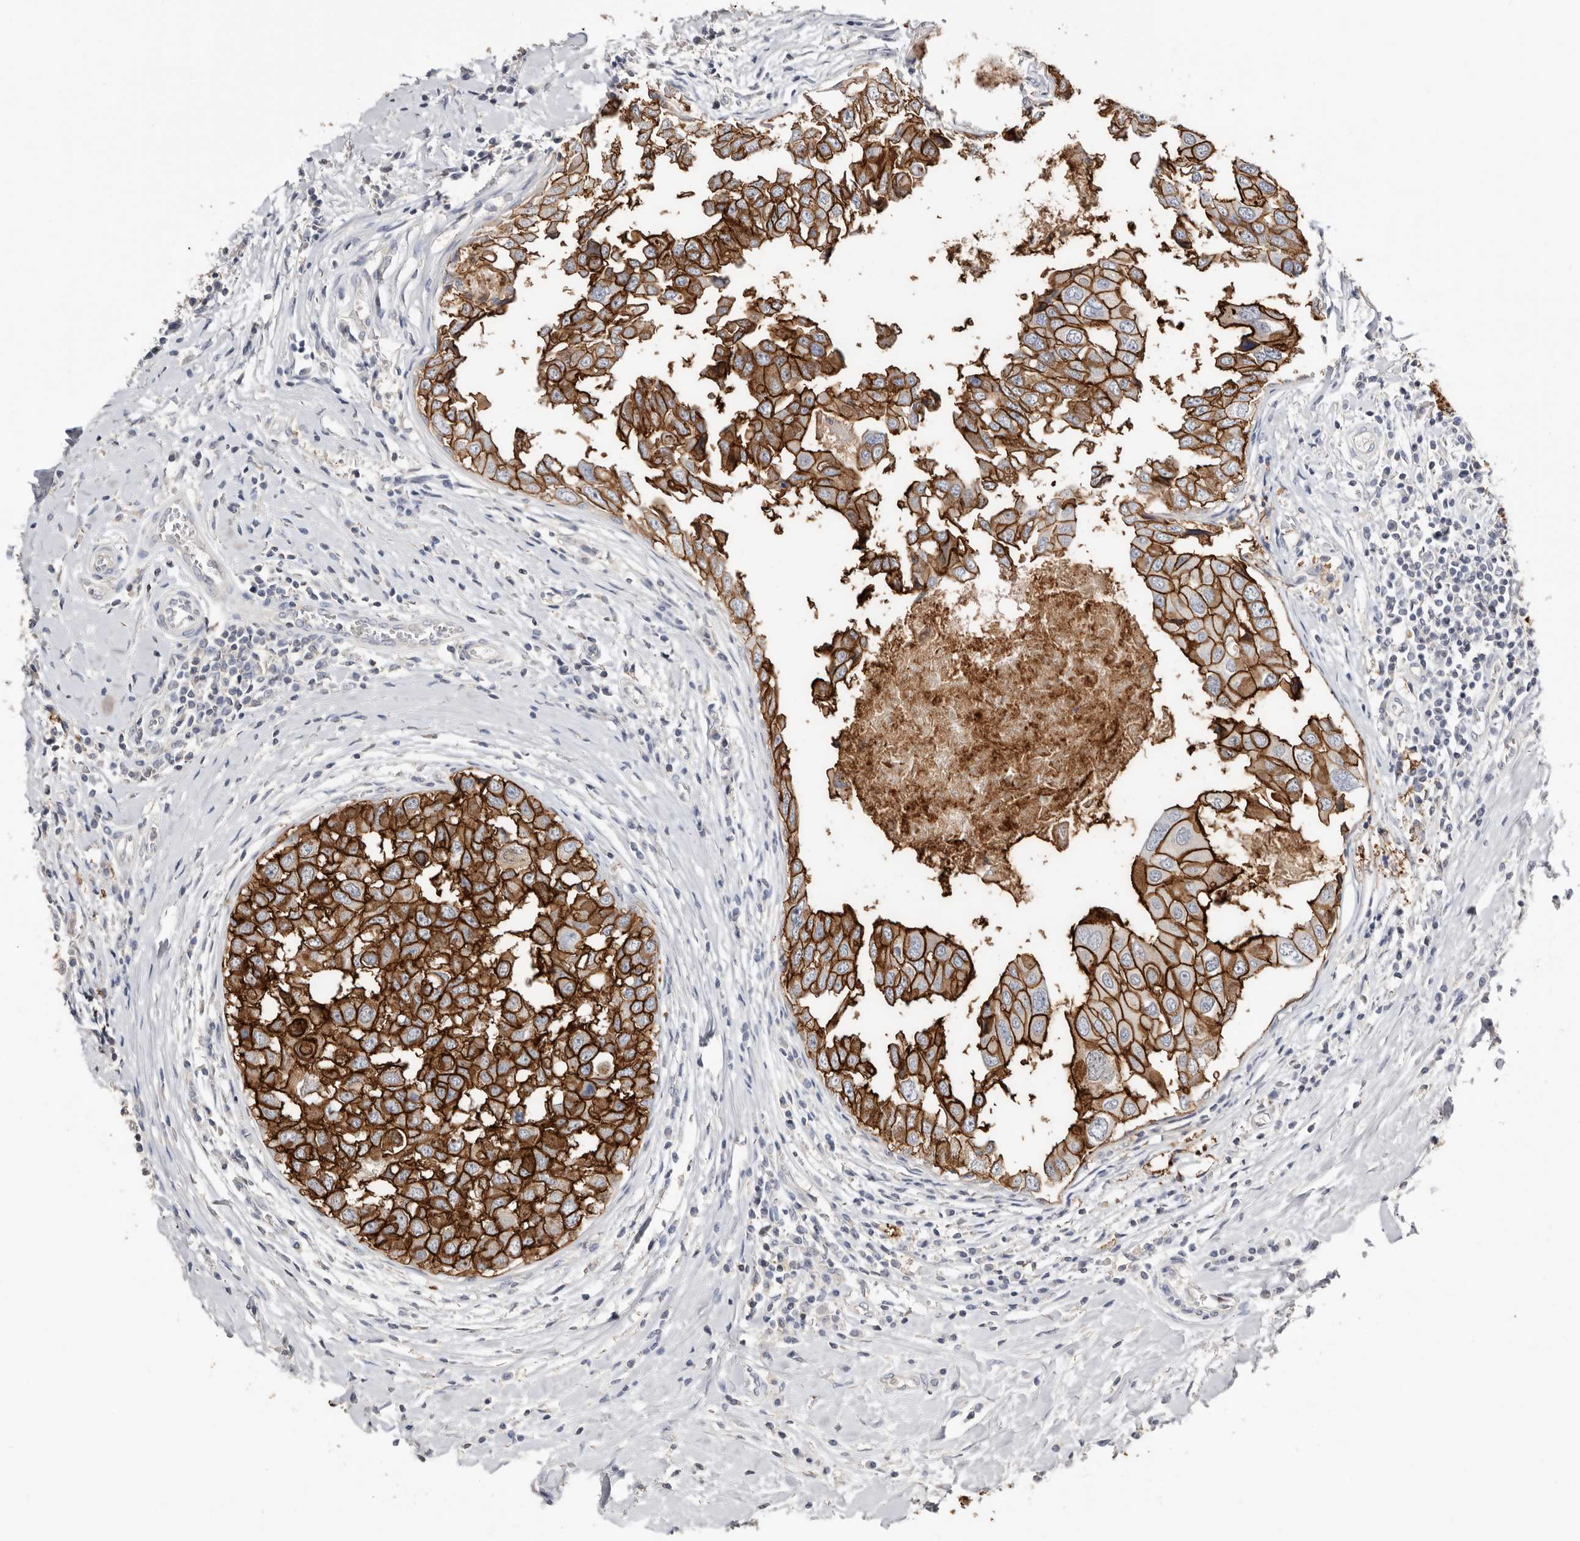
{"staining": {"intensity": "strong", "quantity": ">75%", "location": "cytoplasmic/membranous"}, "tissue": "breast cancer", "cell_type": "Tumor cells", "image_type": "cancer", "snomed": [{"axis": "morphology", "description": "Duct carcinoma"}, {"axis": "topography", "description": "Breast"}], "caption": "Immunohistochemical staining of human breast intraductal carcinoma displays strong cytoplasmic/membranous protein positivity in about >75% of tumor cells.", "gene": "S100A14", "patient": {"sex": "female", "age": 27}}